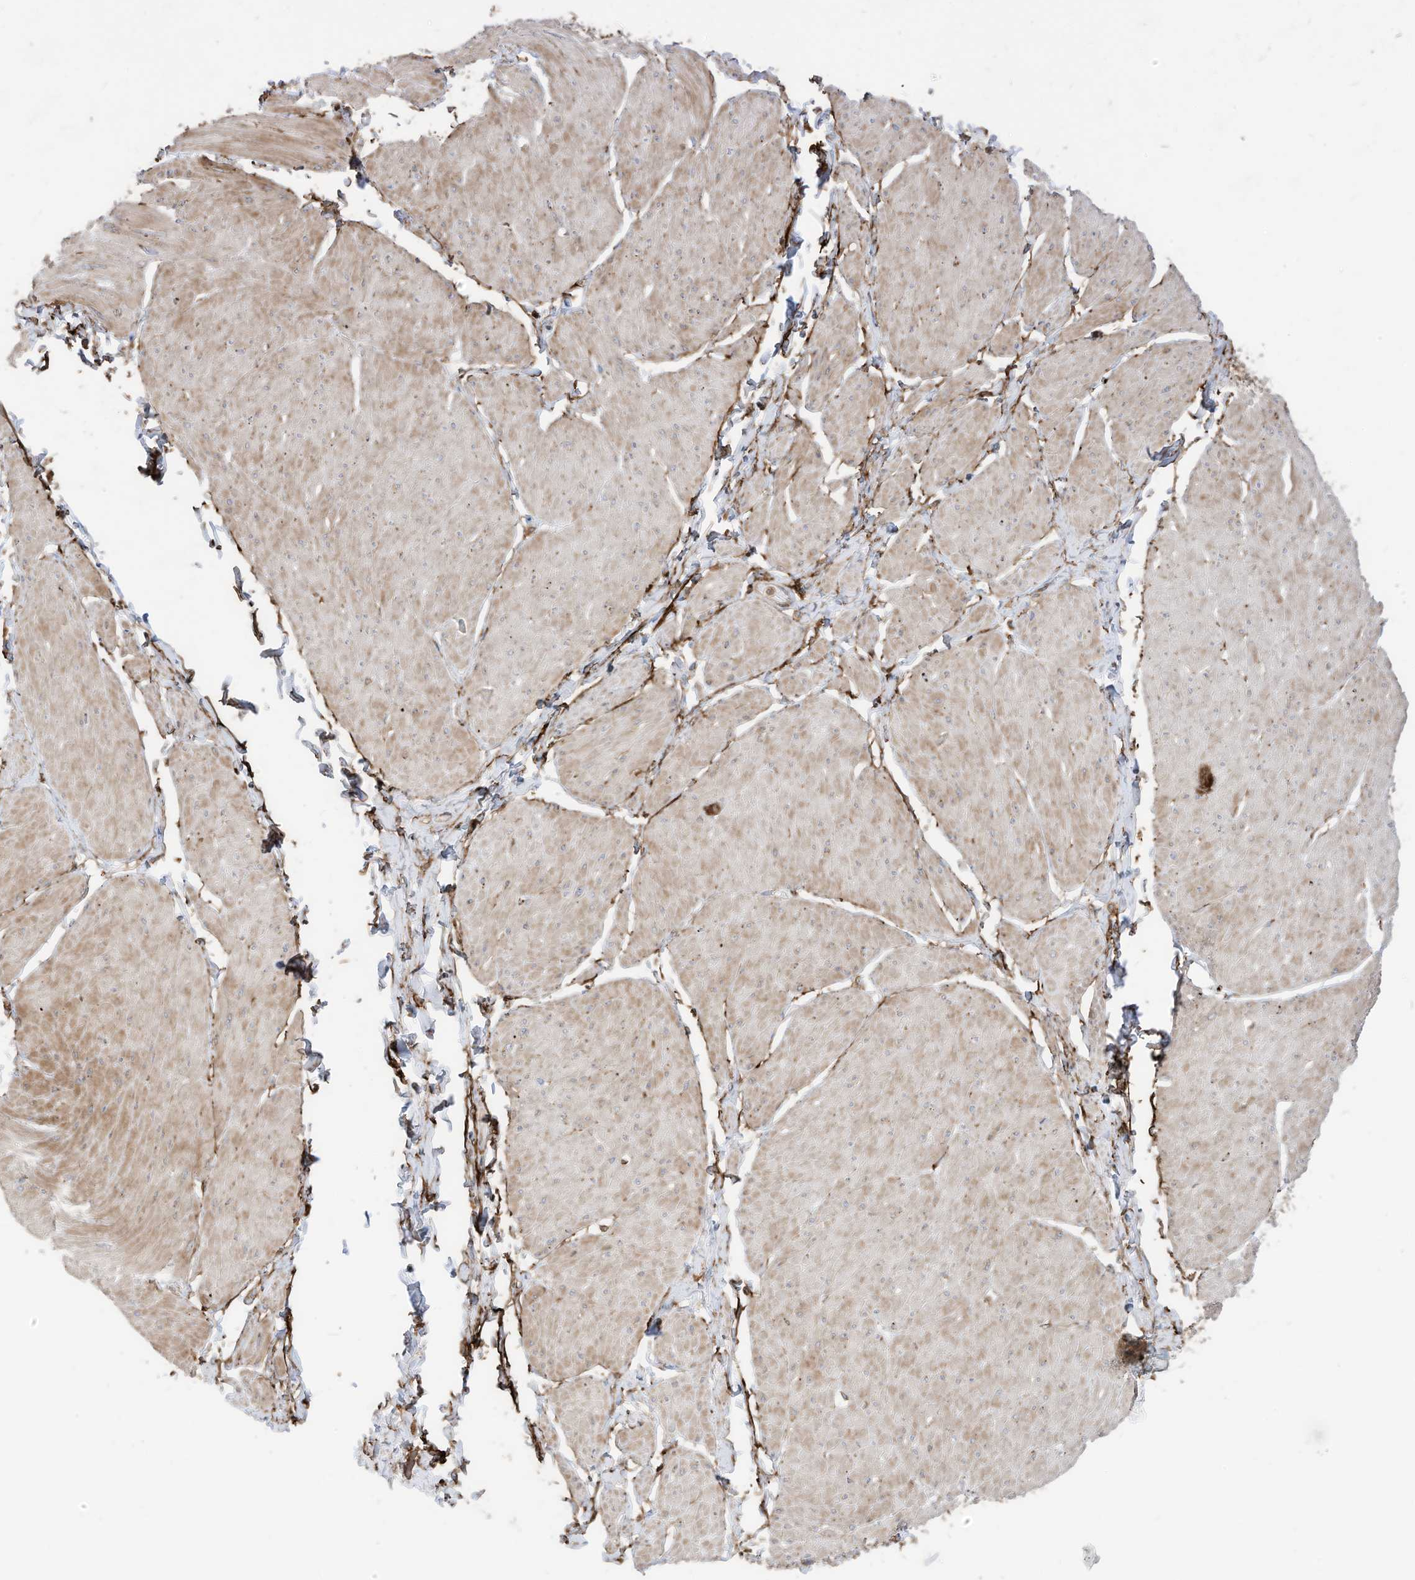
{"staining": {"intensity": "moderate", "quantity": "<25%", "location": "cytoplasmic/membranous"}, "tissue": "smooth muscle", "cell_type": "Smooth muscle cells", "image_type": "normal", "snomed": [{"axis": "morphology", "description": "Urothelial carcinoma, High grade"}, {"axis": "topography", "description": "Urinary bladder"}], "caption": "Brown immunohistochemical staining in unremarkable smooth muscle reveals moderate cytoplasmic/membranous expression in approximately <25% of smooth muscle cells. The protein of interest is stained brown, and the nuclei are stained in blue (DAB (3,3'-diaminobenzidine) IHC with brightfield microscopy, high magnification).", "gene": "TRNAU1AP", "patient": {"sex": "male", "age": 46}}